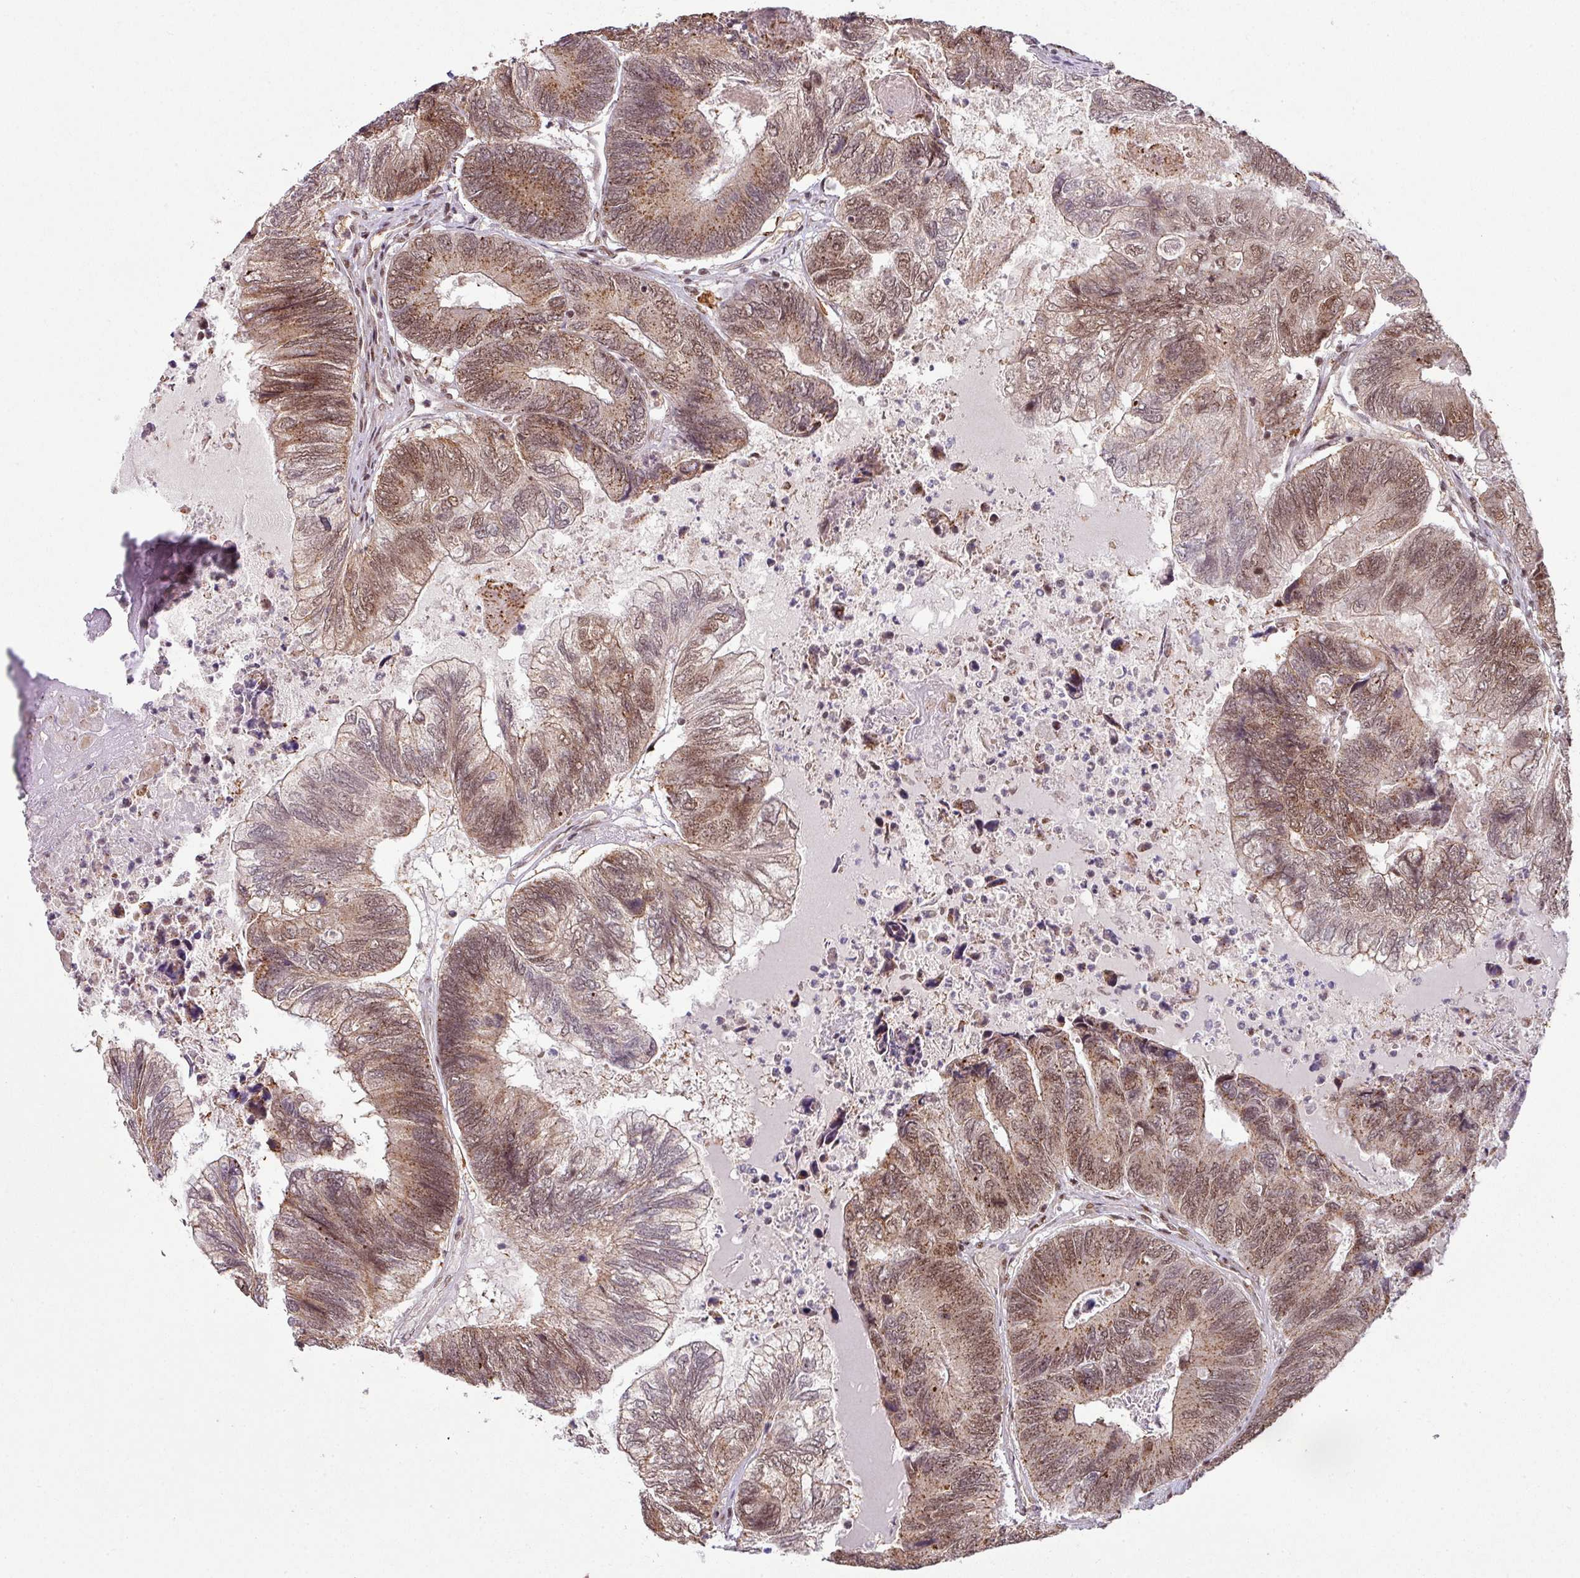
{"staining": {"intensity": "moderate", "quantity": ">75%", "location": "cytoplasmic/membranous,nuclear"}, "tissue": "colorectal cancer", "cell_type": "Tumor cells", "image_type": "cancer", "snomed": [{"axis": "morphology", "description": "Adenocarcinoma, NOS"}, {"axis": "topography", "description": "Colon"}], "caption": "Human colorectal cancer (adenocarcinoma) stained with a protein marker demonstrates moderate staining in tumor cells.", "gene": "PHF23", "patient": {"sex": "female", "age": 67}}